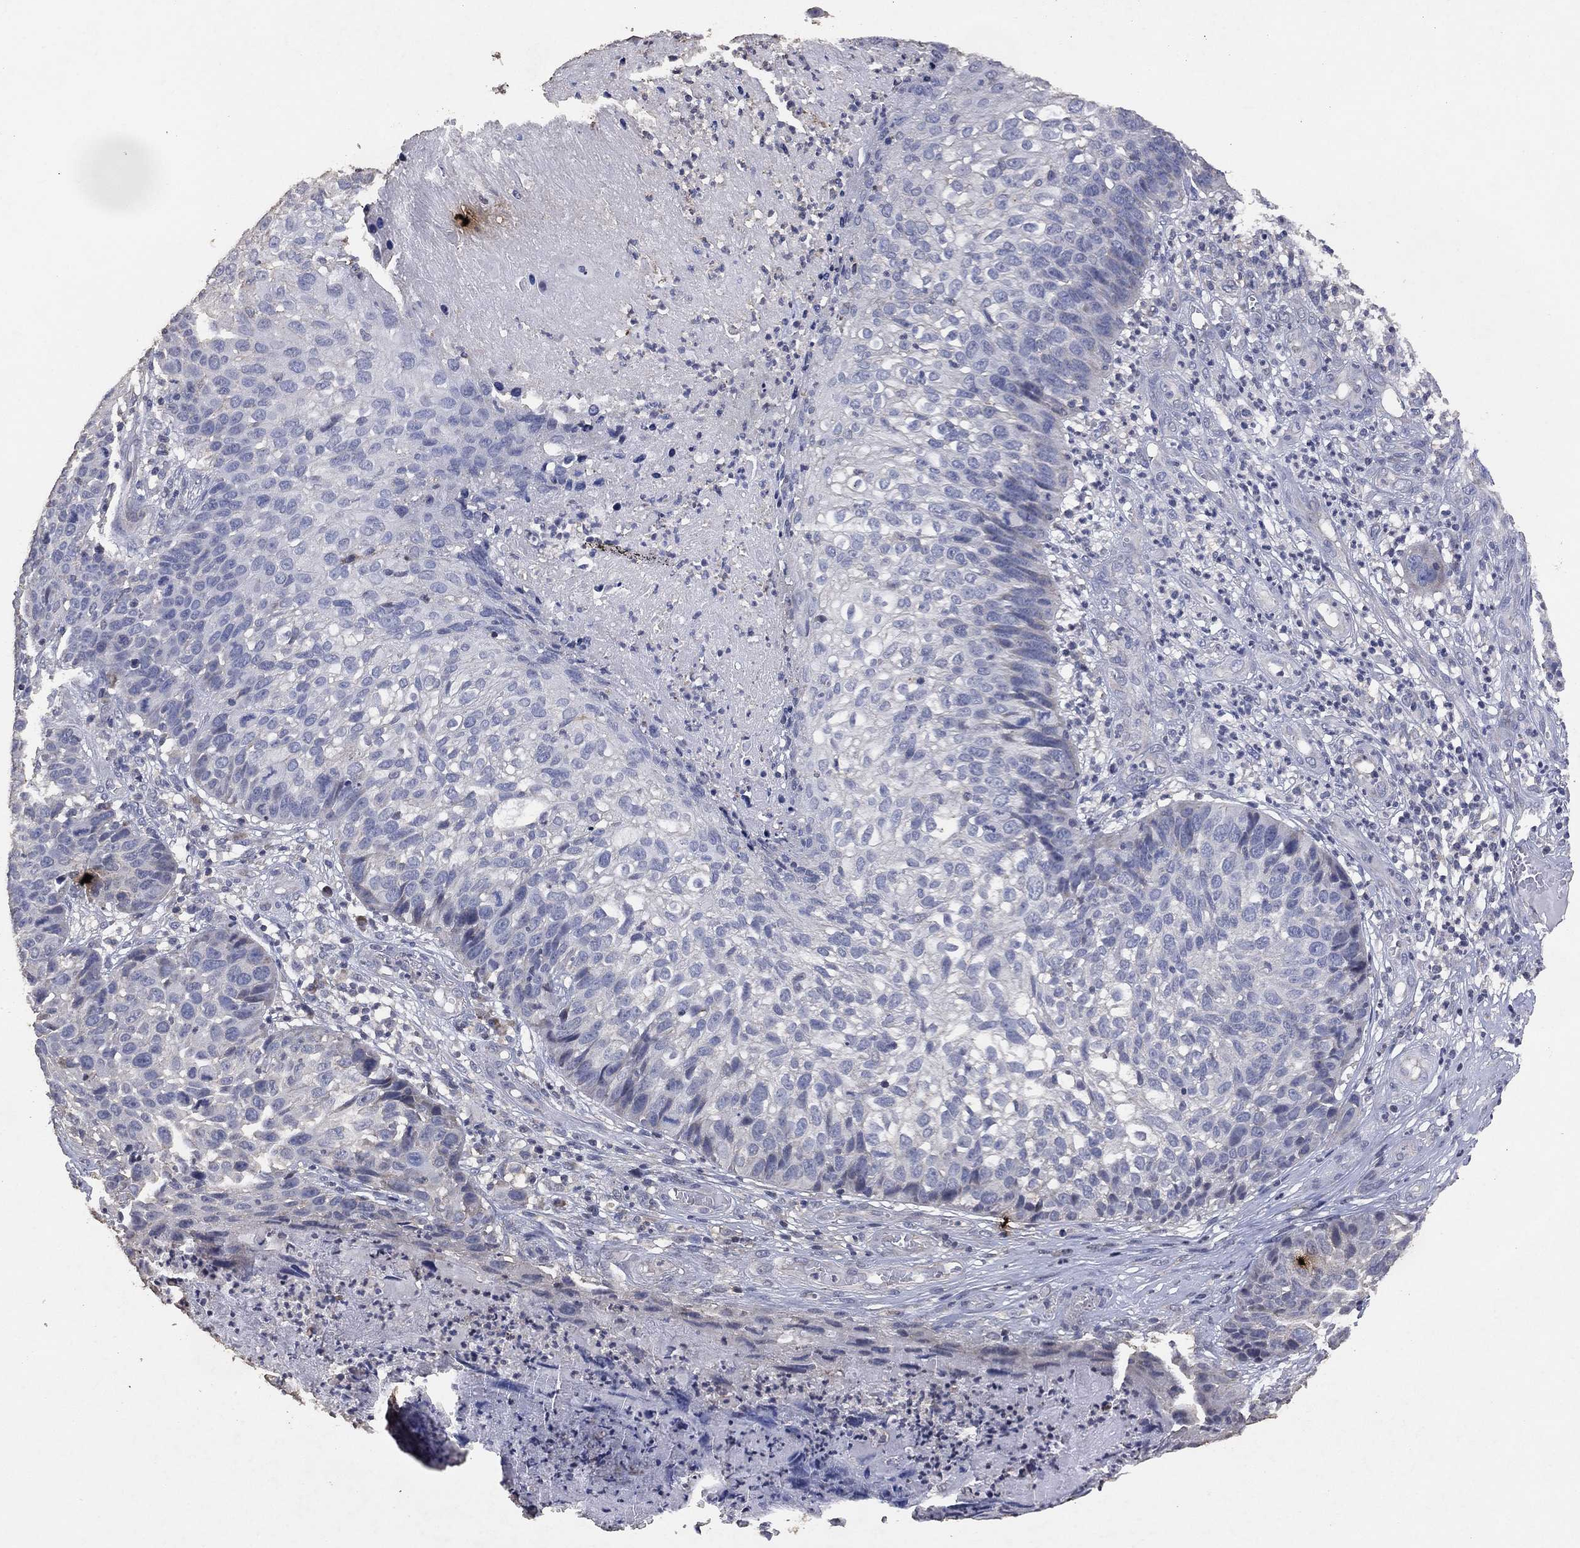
{"staining": {"intensity": "negative", "quantity": "none", "location": "none"}, "tissue": "skin cancer", "cell_type": "Tumor cells", "image_type": "cancer", "snomed": [{"axis": "morphology", "description": "Squamous cell carcinoma, NOS"}, {"axis": "topography", "description": "Skin"}], "caption": "Tumor cells are negative for brown protein staining in skin squamous cell carcinoma. (Stains: DAB immunohistochemistry (IHC) with hematoxylin counter stain, Microscopy: brightfield microscopy at high magnification).", "gene": "ADPRHL1", "patient": {"sex": "male", "age": 92}}